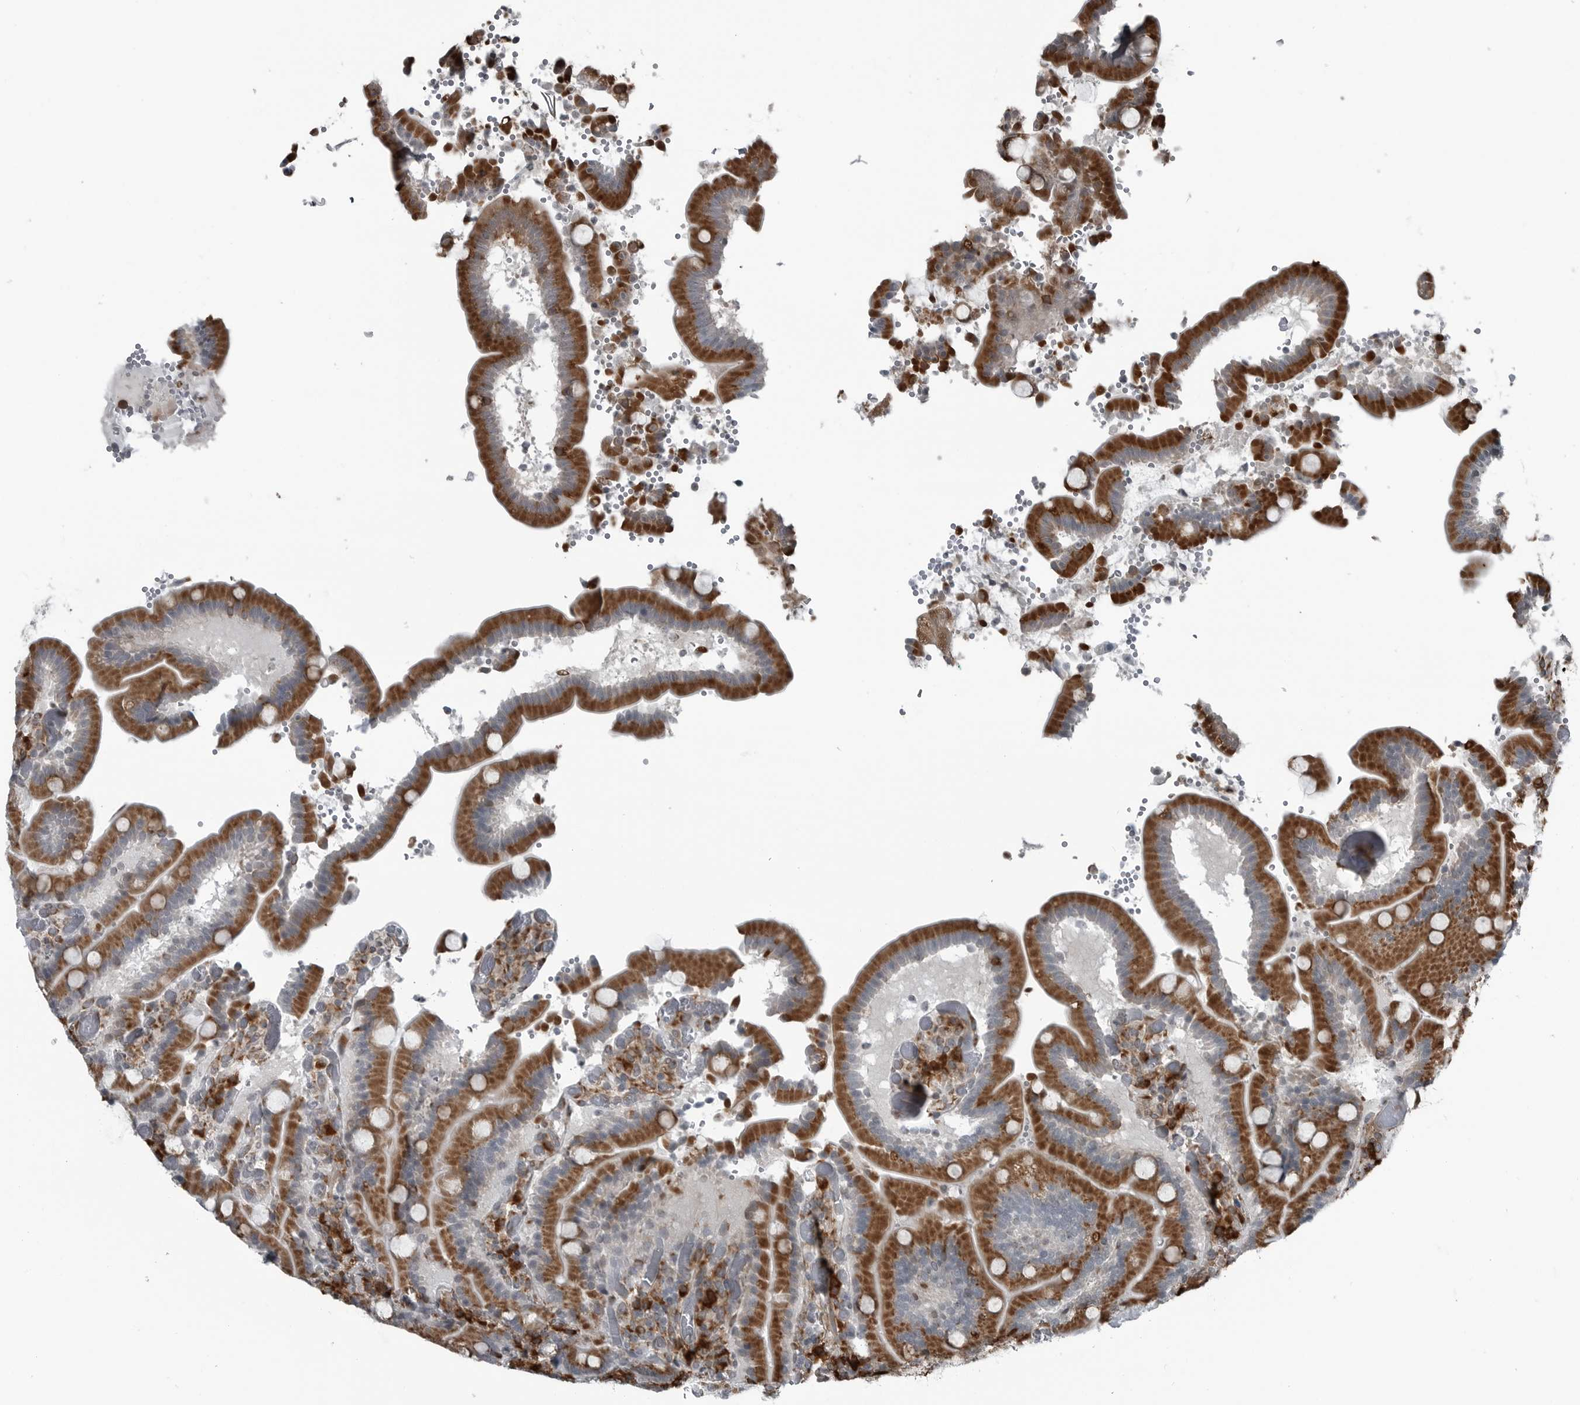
{"staining": {"intensity": "moderate", "quantity": ">75%", "location": "cytoplasmic/membranous"}, "tissue": "duodenum", "cell_type": "Glandular cells", "image_type": "normal", "snomed": [{"axis": "morphology", "description": "Normal tissue, NOS"}, {"axis": "topography", "description": "Duodenum"}], "caption": "The image displays a brown stain indicating the presence of a protein in the cytoplasmic/membranous of glandular cells in duodenum. The staining was performed using DAB (3,3'-diaminobenzidine) to visualize the protein expression in brown, while the nuclei were stained in blue with hematoxylin (Magnification: 20x).", "gene": "CEP85", "patient": {"sex": "female", "age": 62}}